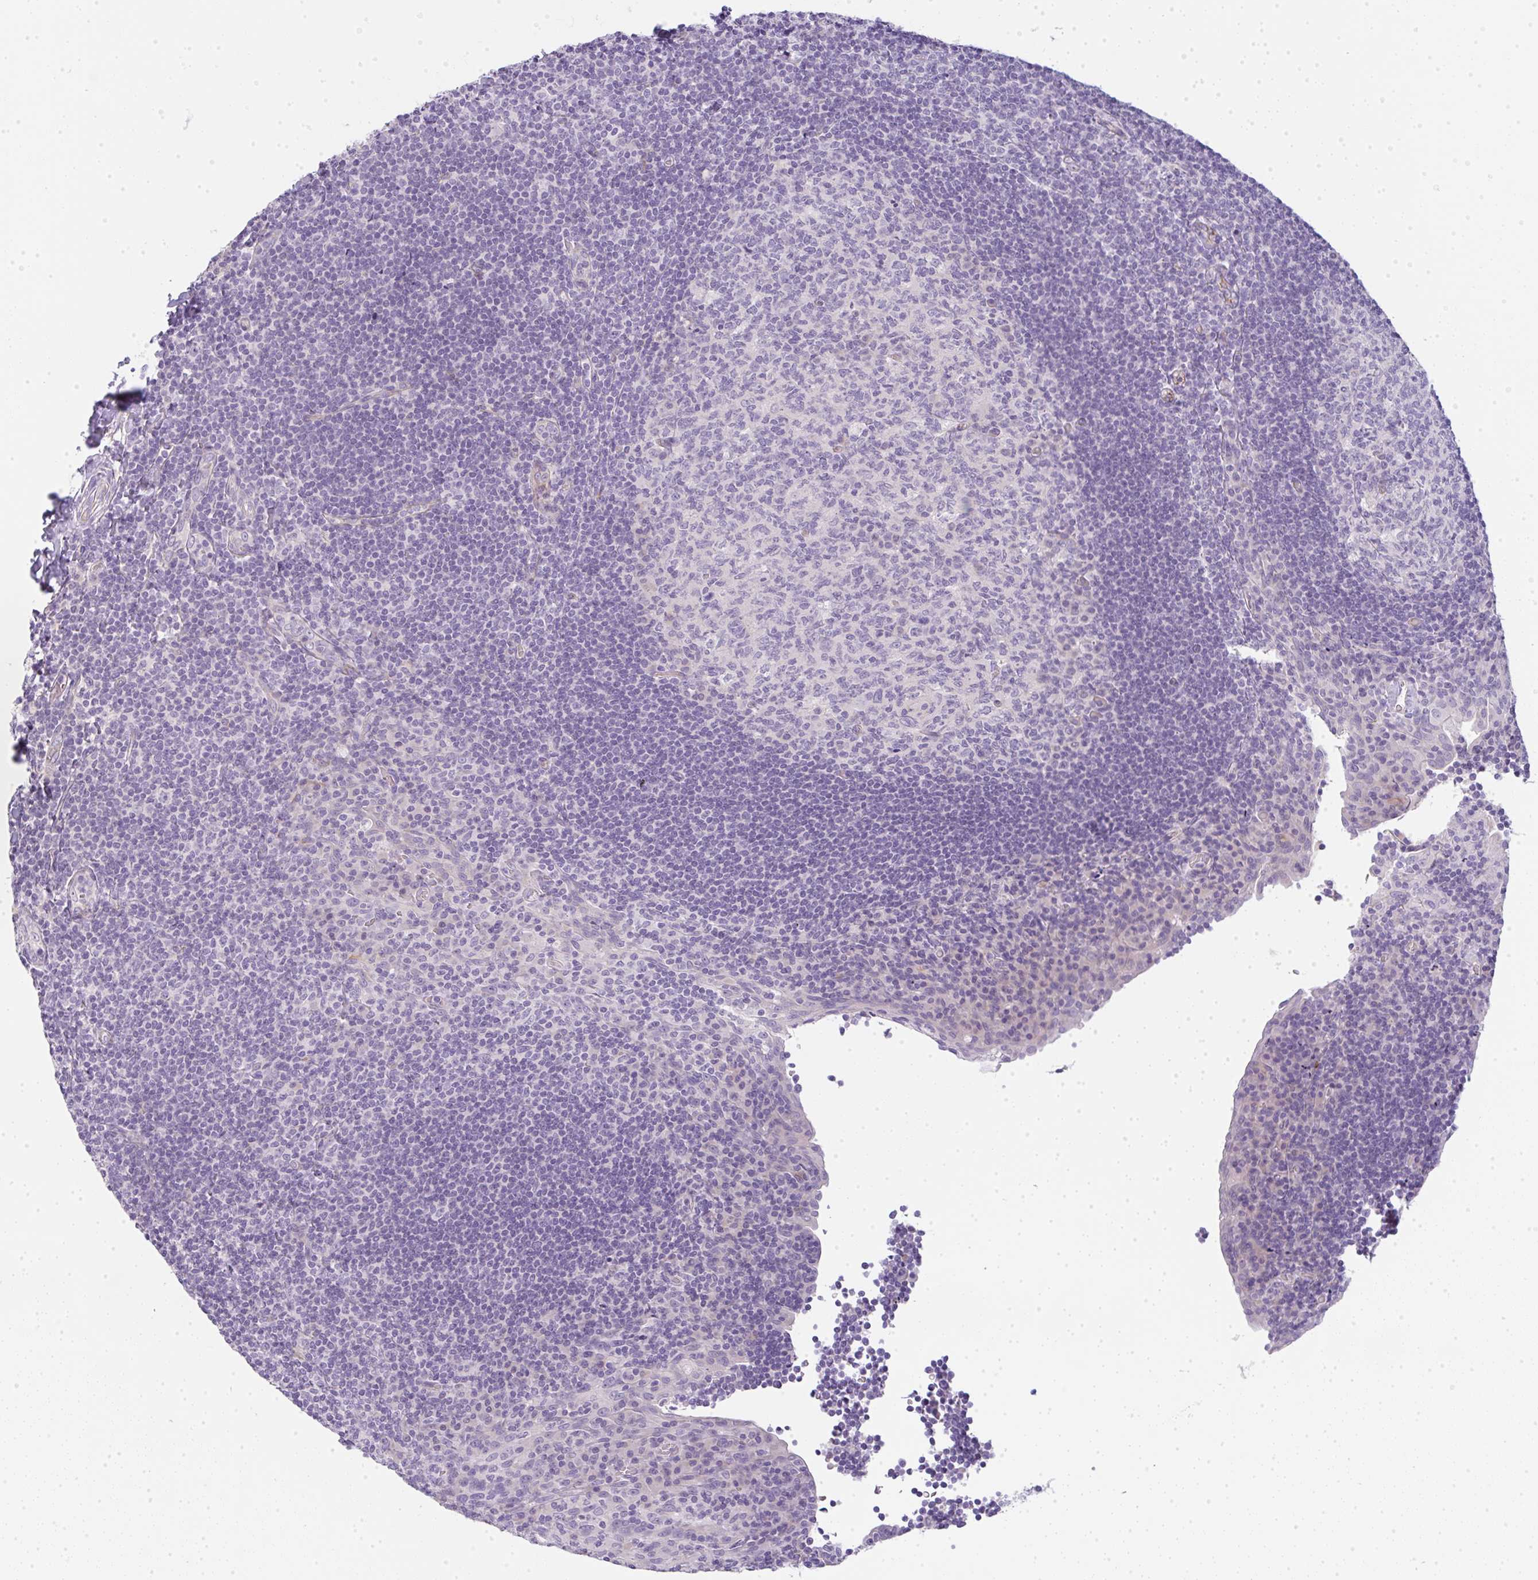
{"staining": {"intensity": "negative", "quantity": "none", "location": "none"}, "tissue": "tonsil", "cell_type": "Germinal center cells", "image_type": "normal", "snomed": [{"axis": "morphology", "description": "Normal tissue, NOS"}, {"axis": "topography", "description": "Tonsil"}], "caption": "Human tonsil stained for a protein using immunohistochemistry (IHC) demonstrates no staining in germinal center cells.", "gene": "LPAR4", "patient": {"sex": "male", "age": 17}}